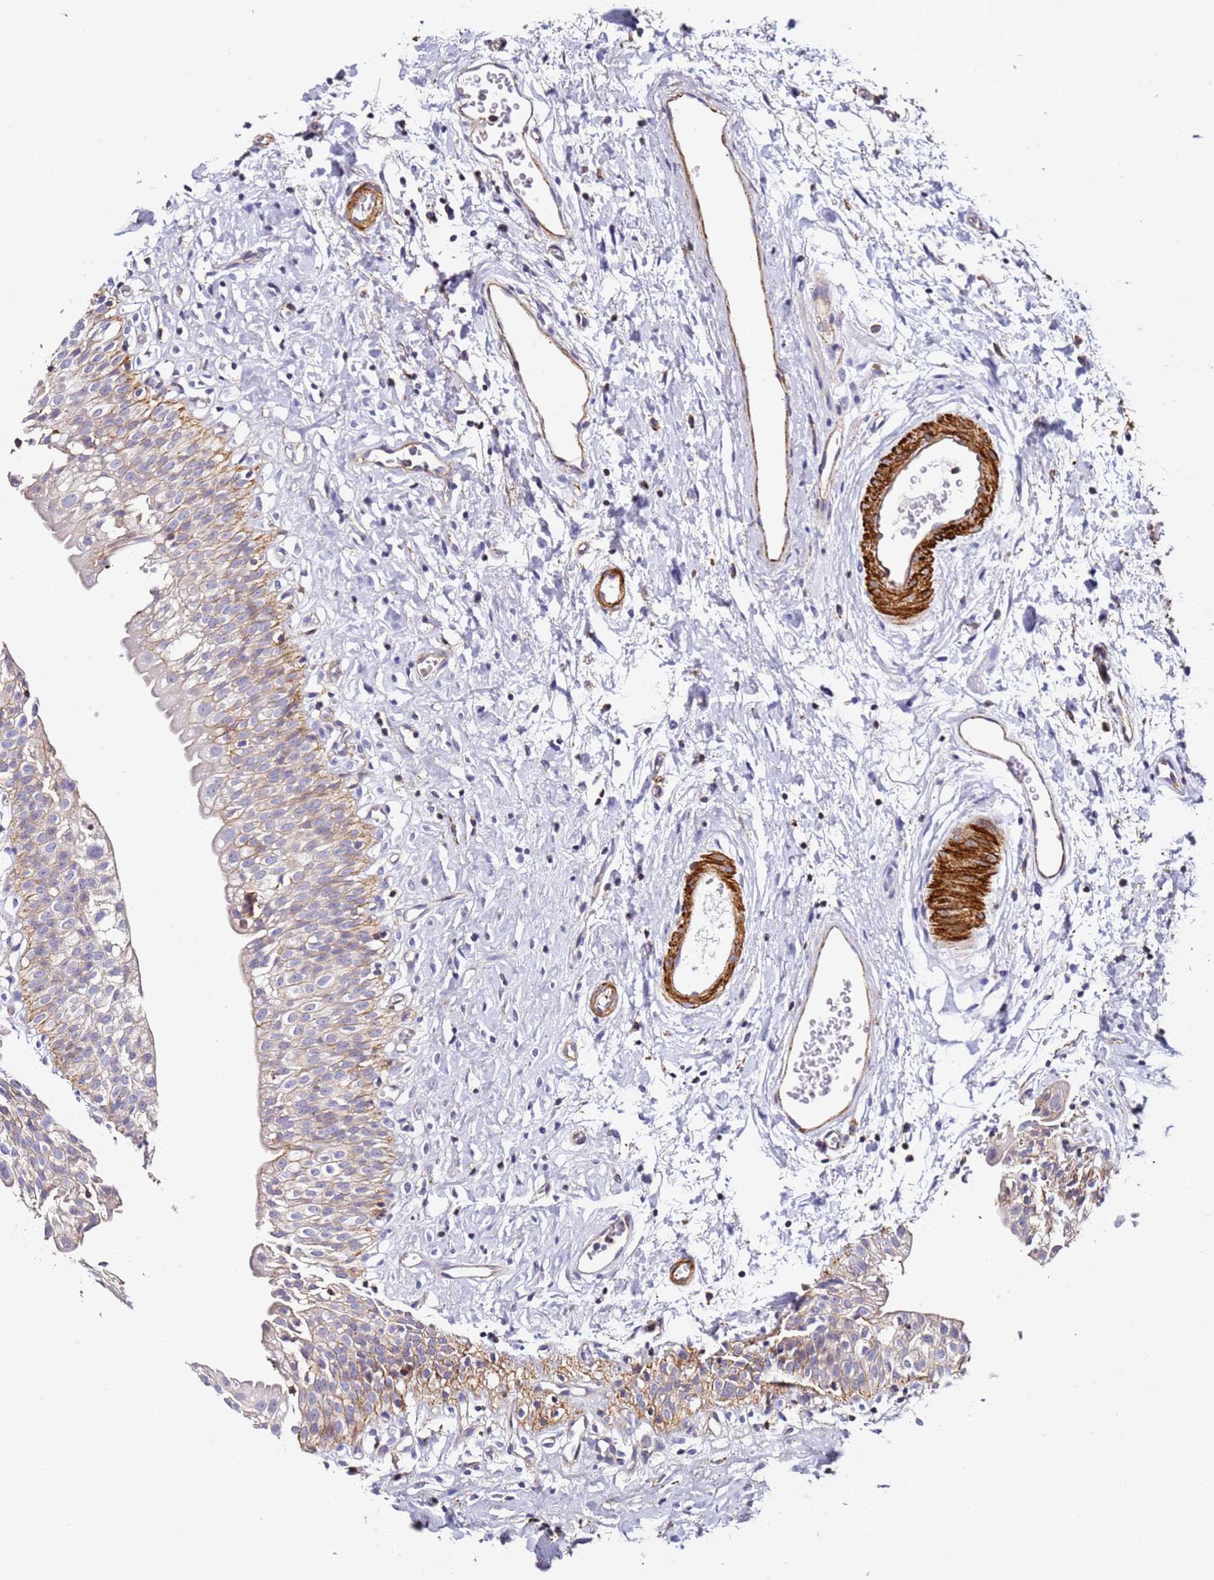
{"staining": {"intensity": "weak", "quantity": "<25%", "location": "cytoplasmic/membranous"}, "tissue": "urinary bladder", "cell_type": "Urothelial cells", "image_type": "normal", "snomed": [{"axis": "morphology", "description": "Normal tissue, NOS"}, {"axis": "topography", "description": "Urinary bladder"}], "caption": "Urothelial cells are negative for brown protein staining in benign urinary bladder. The staining is performed using DAB brown chromogen with nuclei counter-stained in using hematoxylin.", "gene": "ZNF671", "patient": {"sex": "male", "age": 51}}